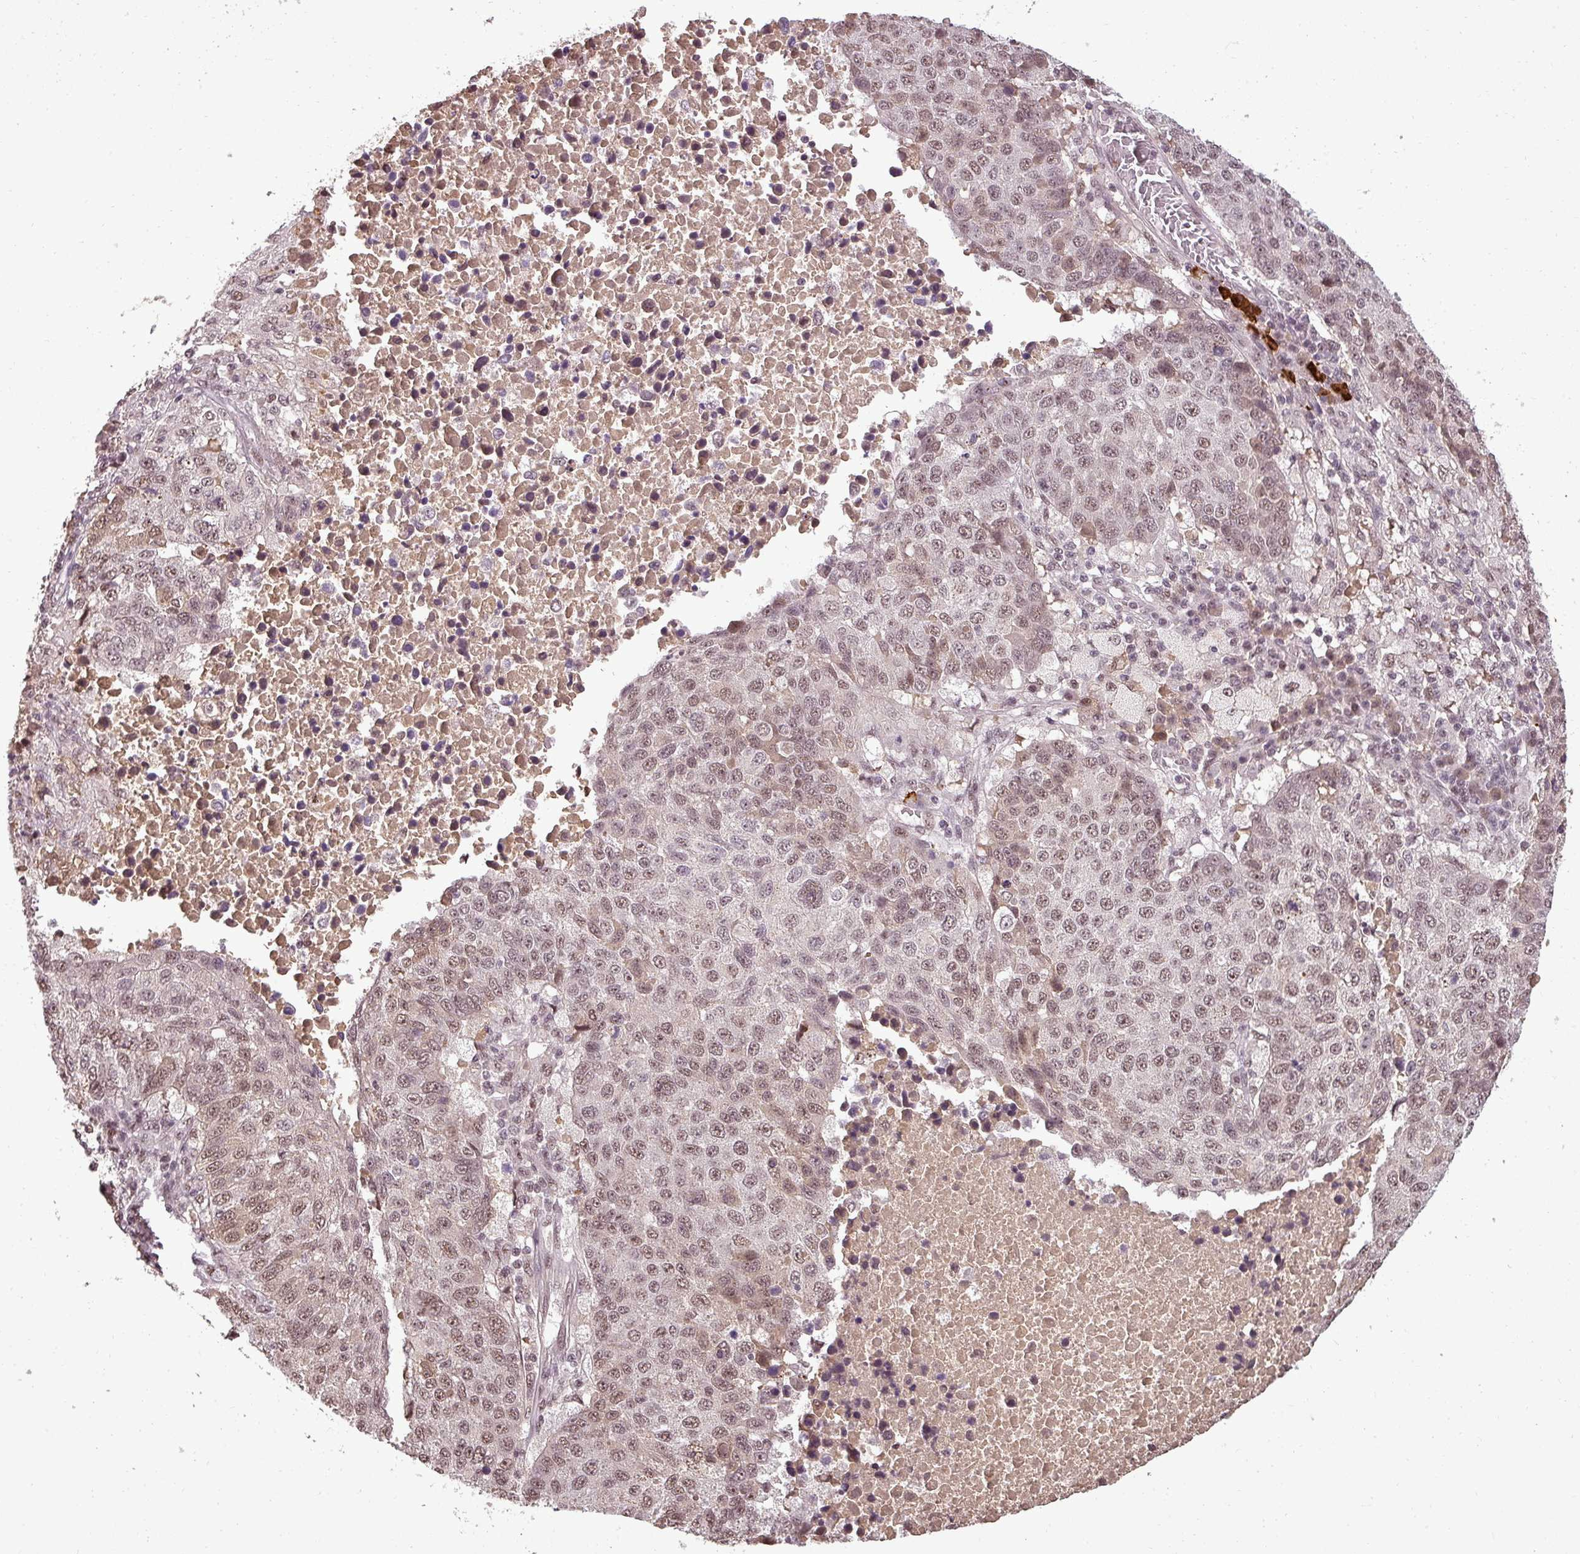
{"staining": {"intensity": "moderate", "quantity": ">75%", "location": "nuclear"}, "tissue": "lung cancer", "cell_type": "Tumor cells", "image_type": "cancer", "snomed": [{"axis": "morphology", "description": "Squamous cell carcinoma, NOS"}, {"axis": "topography", "description": "Lung"}], "caption": "IHC staining of lung squamous cell carcinoma, which demonstrates medium levels of moderate nuclear staining in about >75% of tumor cells indicating moderate nuclear protein staining. The staining was performed using DAB (3,3'-diaminobenzidine) (brown) for protein detection and nuclei were counterstained in hematoxylin (blue).", "gene": "BCAS3", "patient": {"sex": "male", "age": 73}}